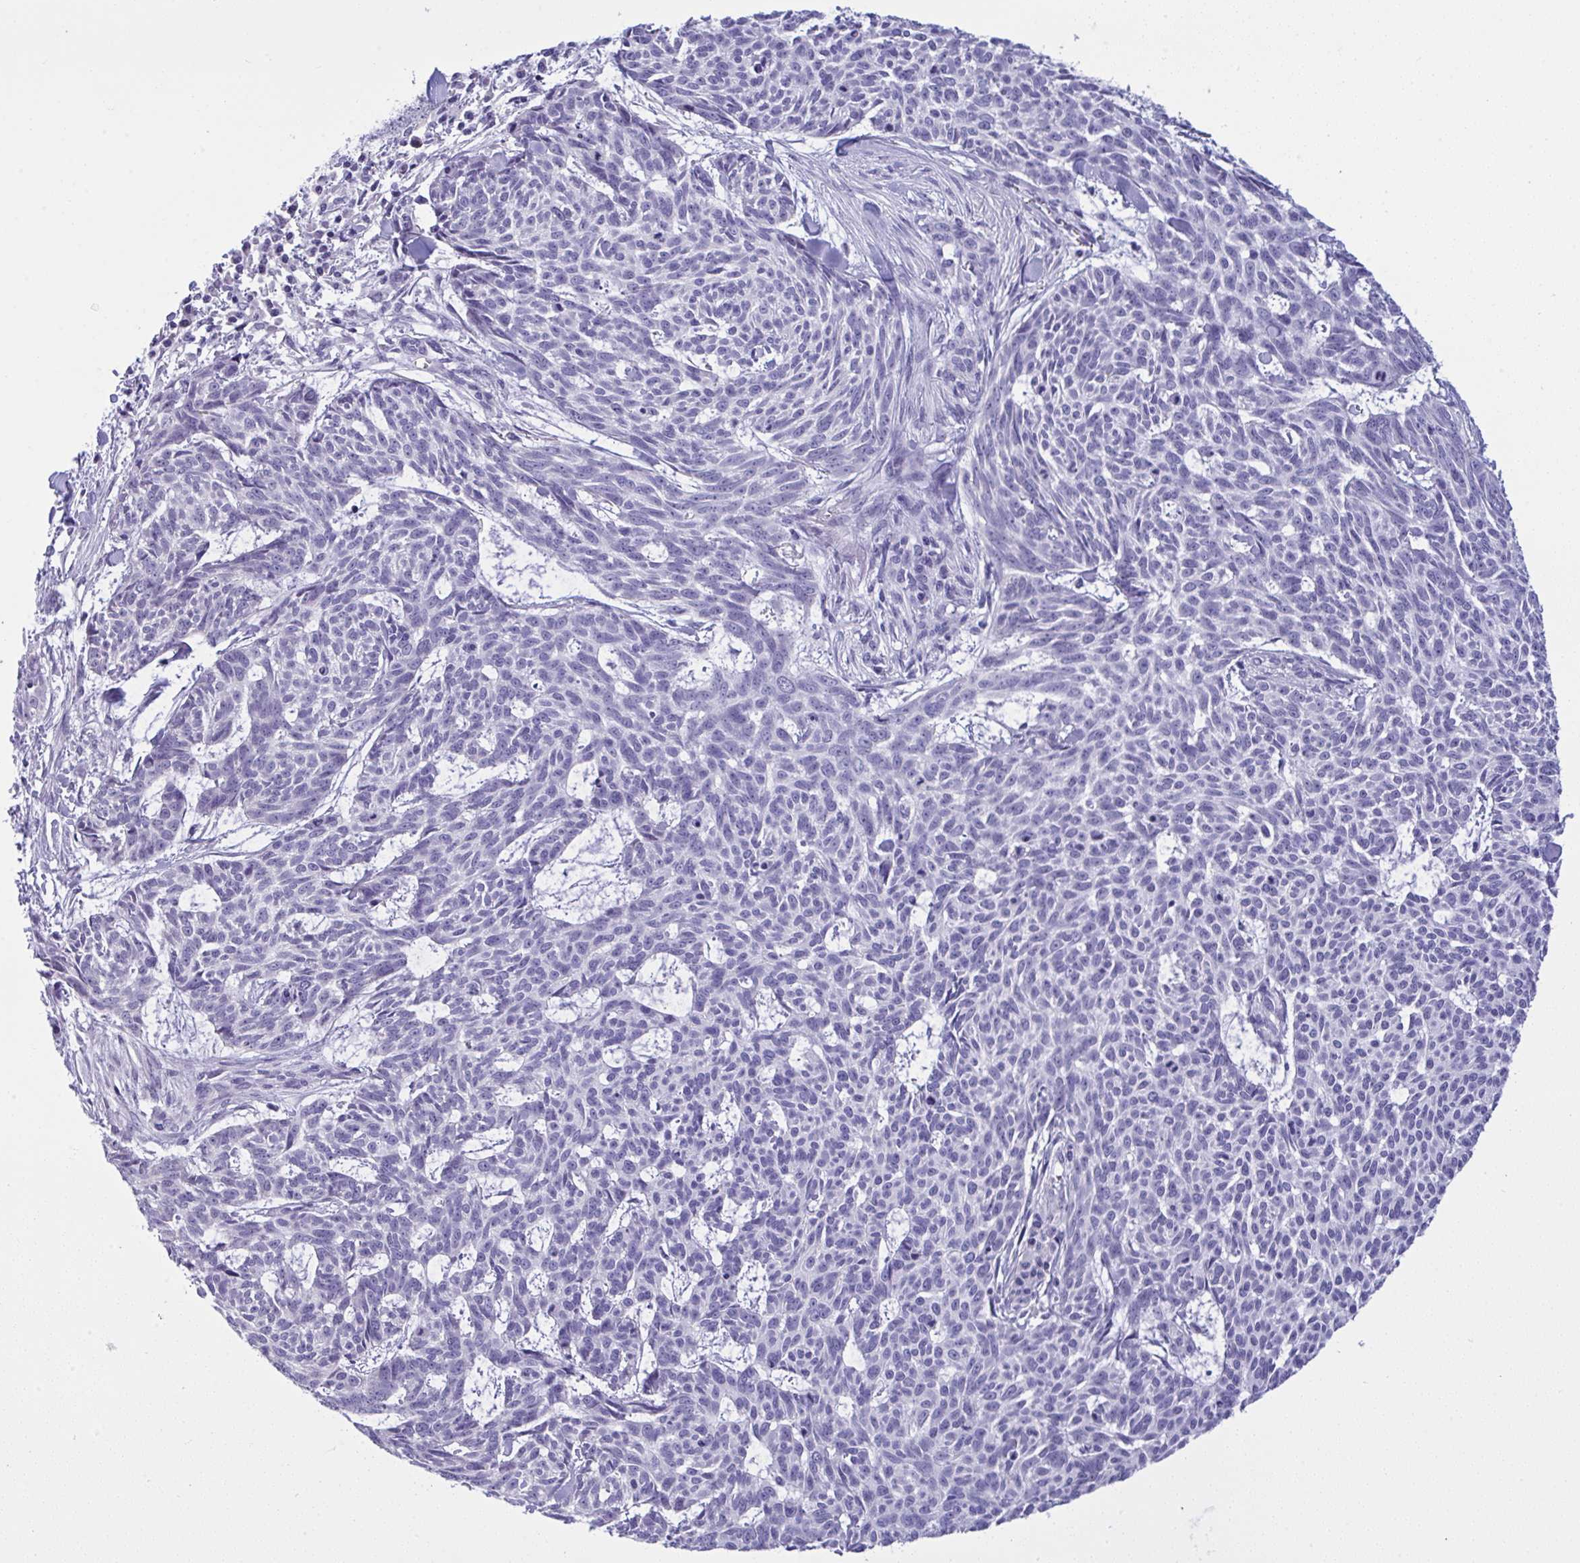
{"staining": {"intensity": "negative", "quantity": "none", "location": "none"}, "tissue": "skin cancer", "cell_type": "Tumor cells", "image_type": "cancer", "snomed": [{"axis": "morphology", "description": "Basal cell carcinoma"}, {"axis": "topography", "description": "Skin"}], "caption": "High power microscopy image of an IHC image of skin basal cell carcinoma, revealing no significant staining in tumor cells.", "gene": "YBX2", "patient": {"sex": "female", "age": 93}}